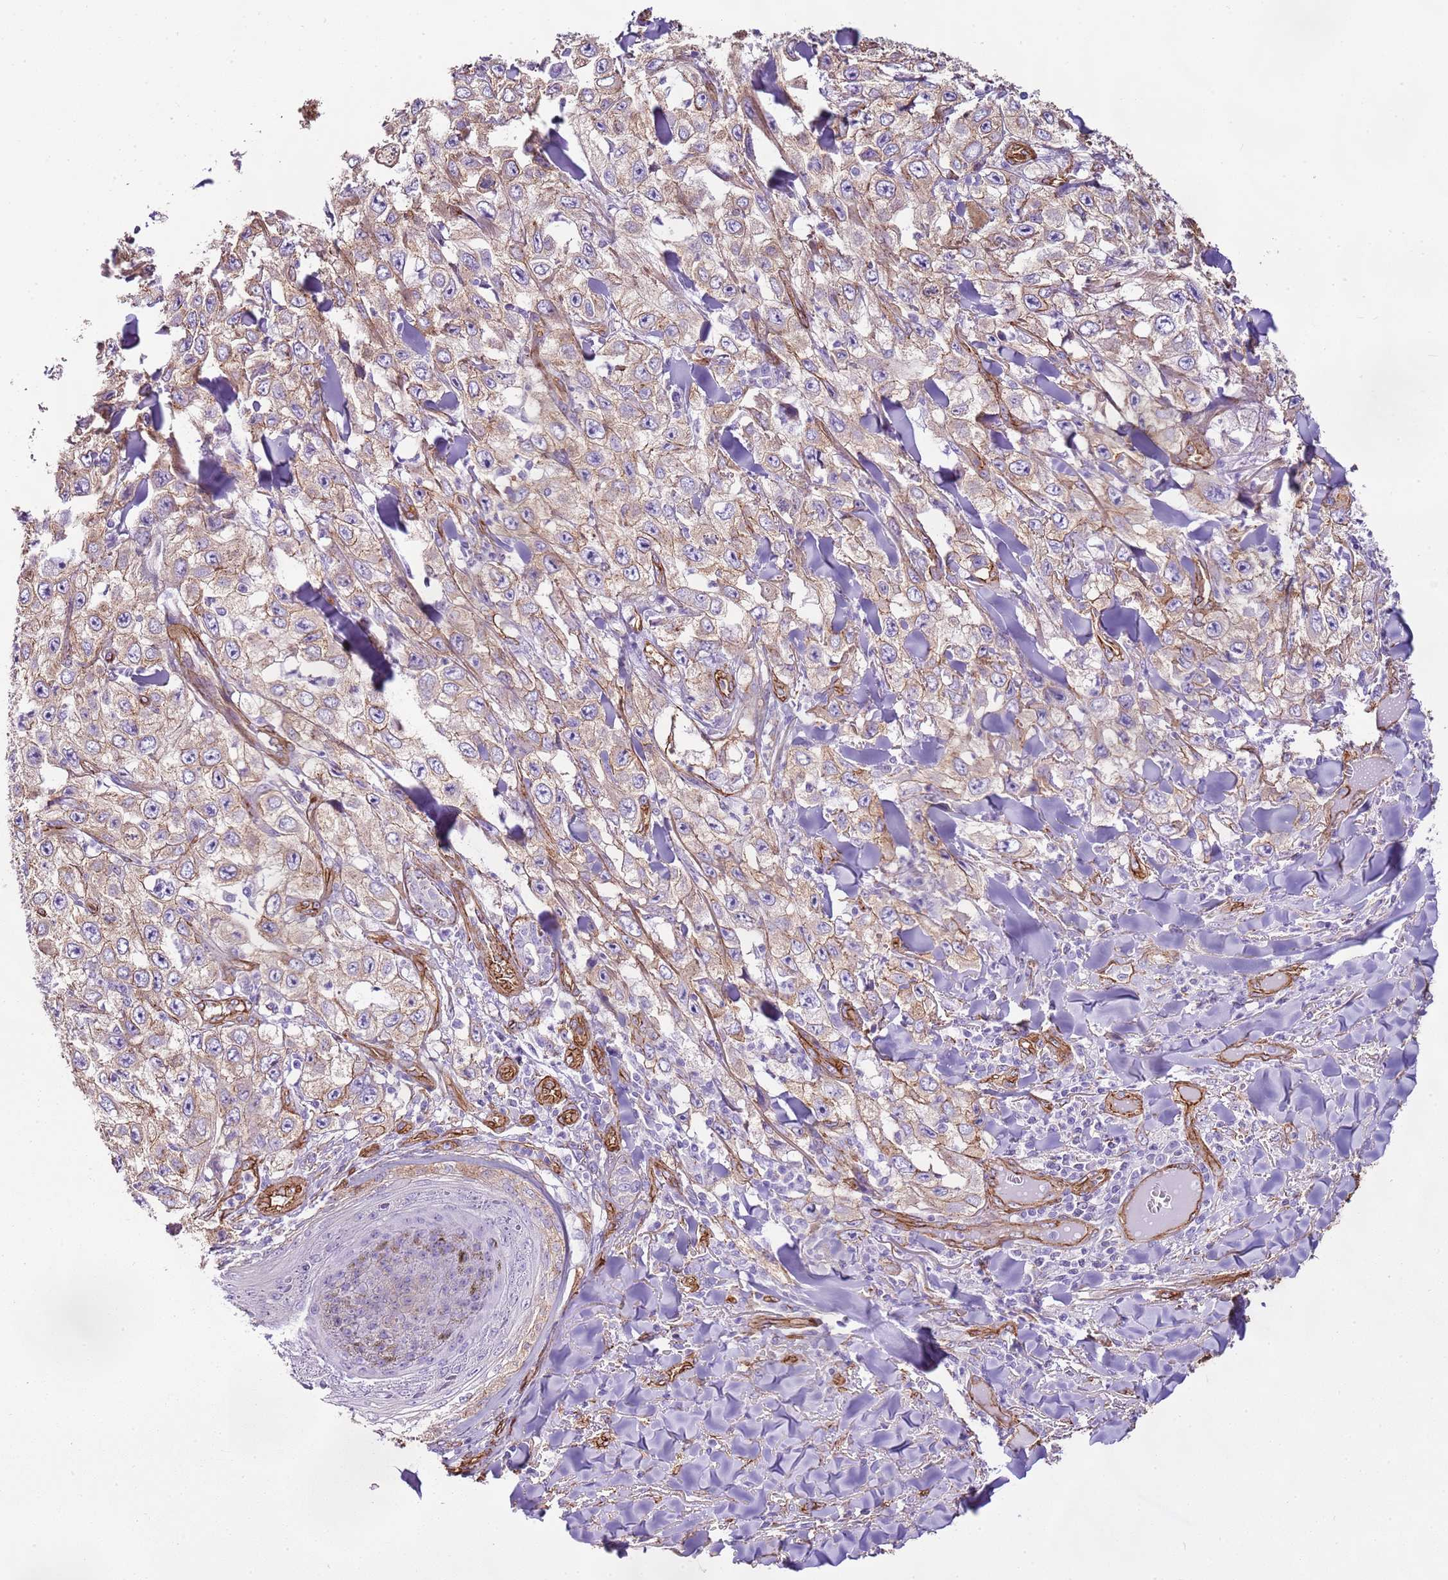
{"staining": {"intensity": "moderate", "quantity": "25%-75%", "location": "cytoplasmic/membranous"}, "tissue": "skin cancer", "cell_type": "Tumor cells", "image_type": "cancer", "snomed": [{"axis": "morphology", "description": "Squamous cell carcinoma, NOS"}, {"axis": "topography", "description": "Skin"}], "caption": "A brown stain highlights moderate cytoplasmic/membranous expression of a protein in human skin cancer tumor cells.", "gene": "CTDSPL", "patient": {"sex": "male", "age": 82}}